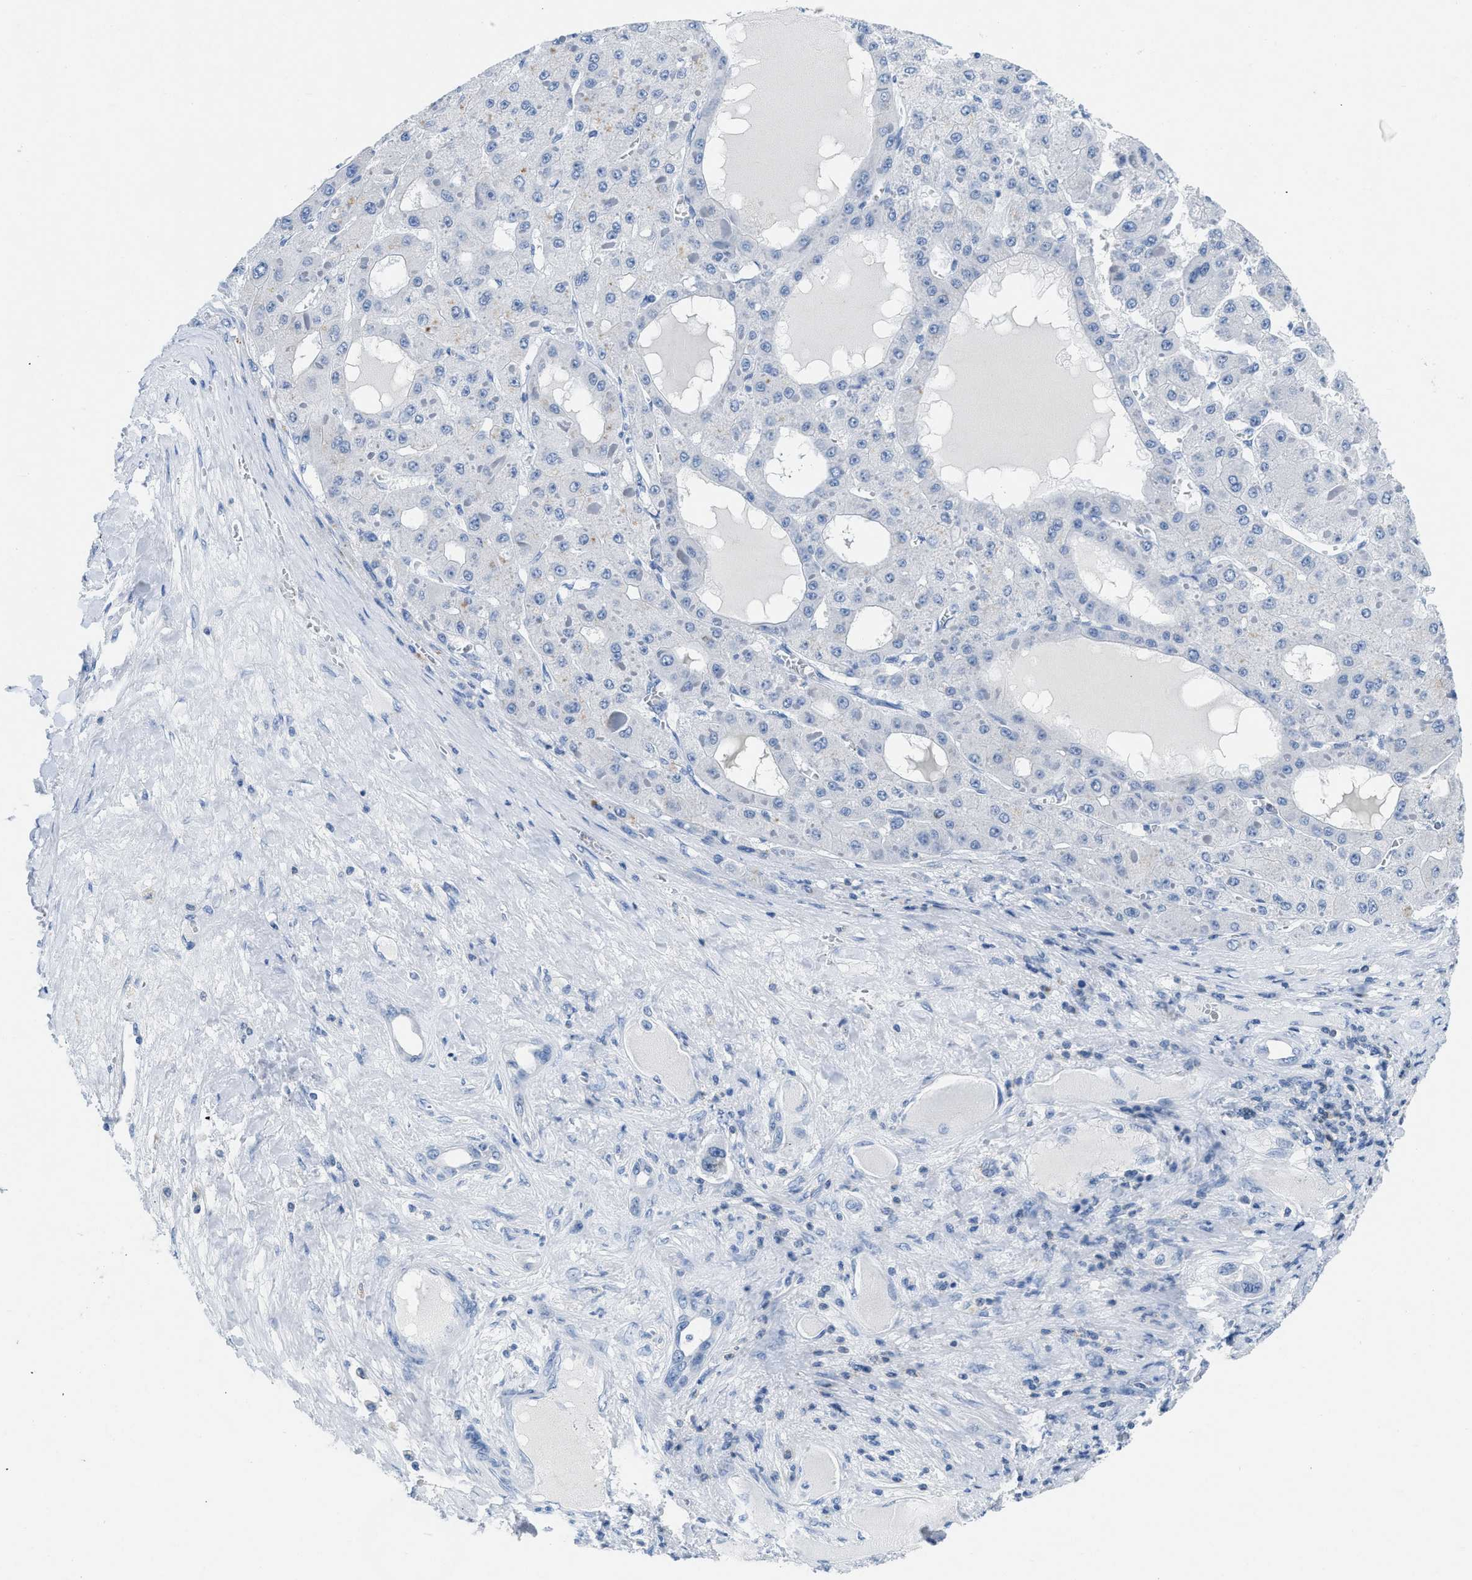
{"staining": {"intensity": "negative", "quantity": "none", "location": "none"}, "tissue": "liver cancer", "cell_type": "Tumor cells", "image_type": "cancer", "snomed": [{"axis": "morphology", "description": "Carcinoma, Hepatocellular, NOS"}, {"axis": "topography", "description": "Liver"}], "caption": "IHC of hepatocellular carcinoma (liver) shows no positivity in tumor cells.", "gene": "NFATC2", "patient": {"sex": "female", "age": 73}}